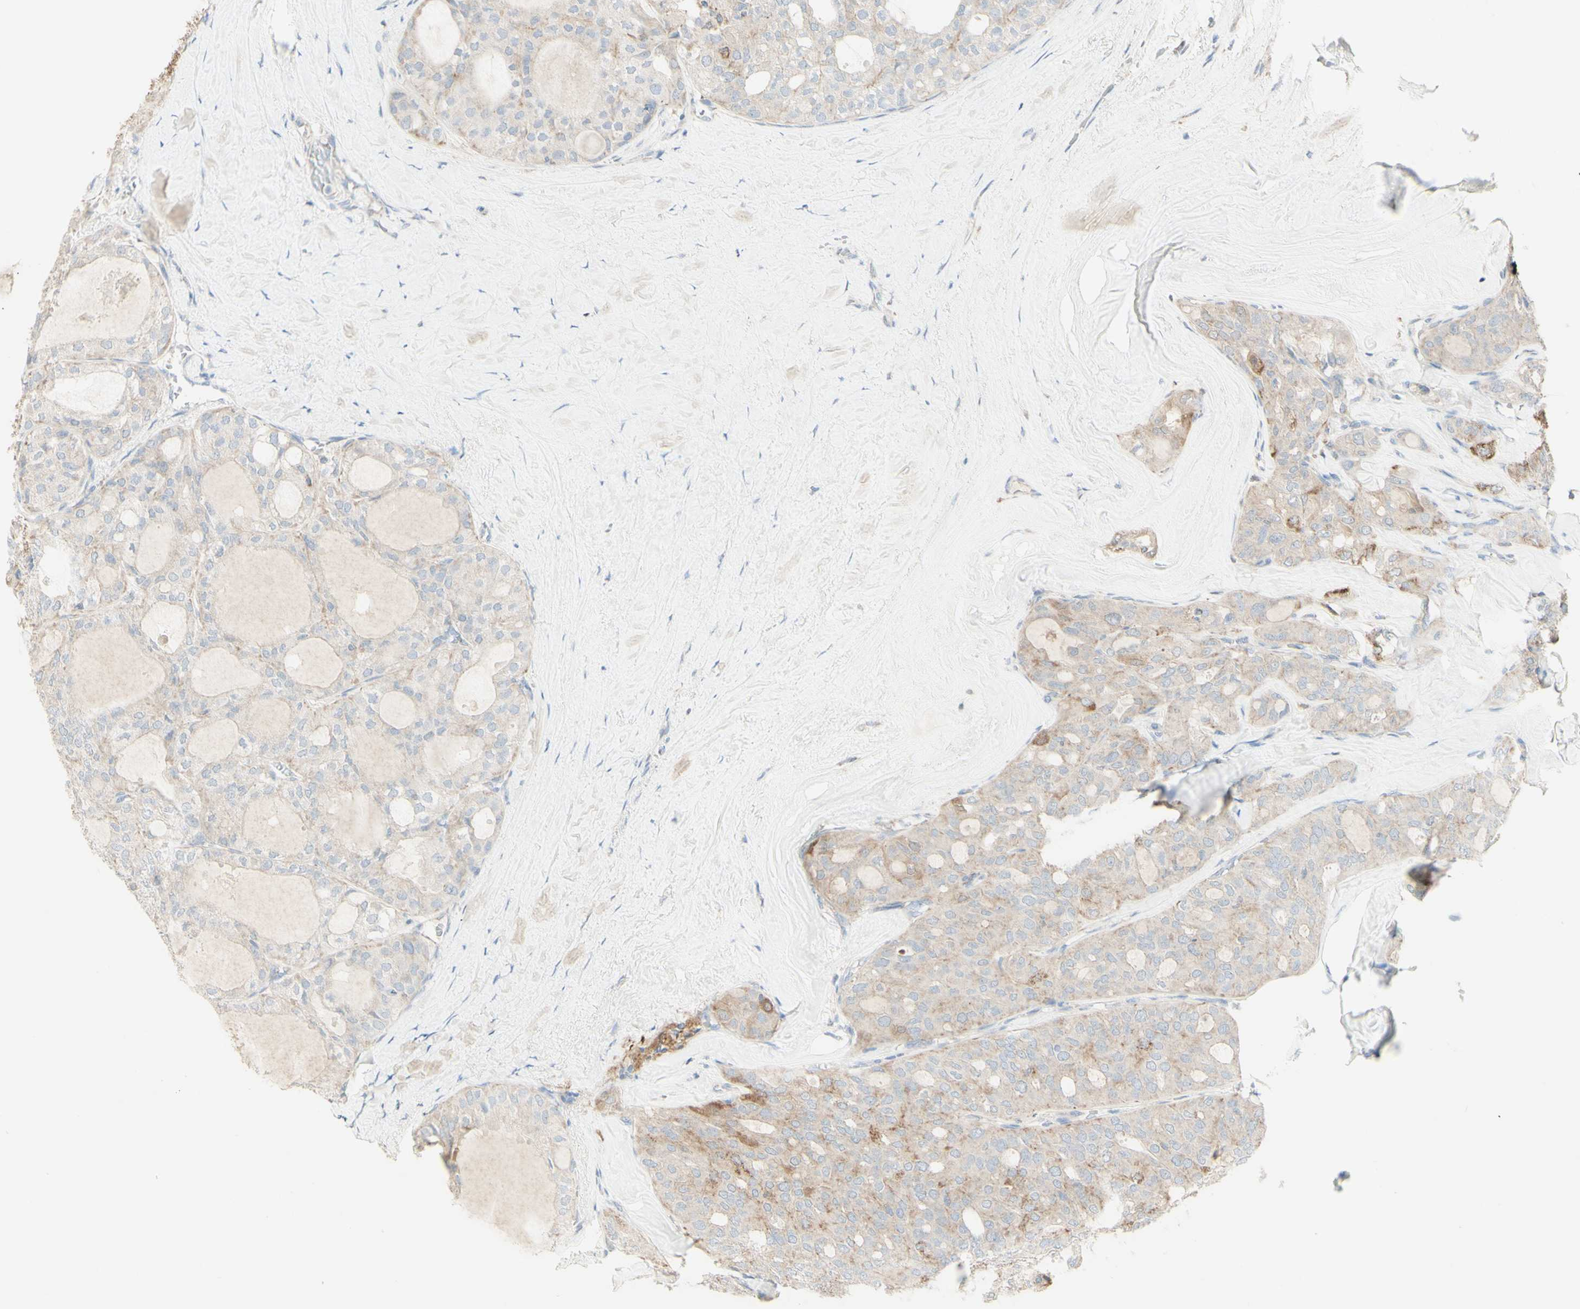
{"staining": {"intensity": "weak", "quantity": "<25%", "location": "cytoplasmic/membranous"}, "tissue": "thyroid cancer", "cell_type": "Tumor cells", "image_type": "cancer", "snomed": [{"axis": "morphology", "description": "Follicular adenoma carcinoma, NOS"}, {"axis": "topography", "description": "Thyroid gland"}], "caption": "This is an IHC micrograph of thyroid cancer. There is no expression in tumor cells.", "gene": "CNTNAP1", "patient": {"sex": "male", "age": 75}}